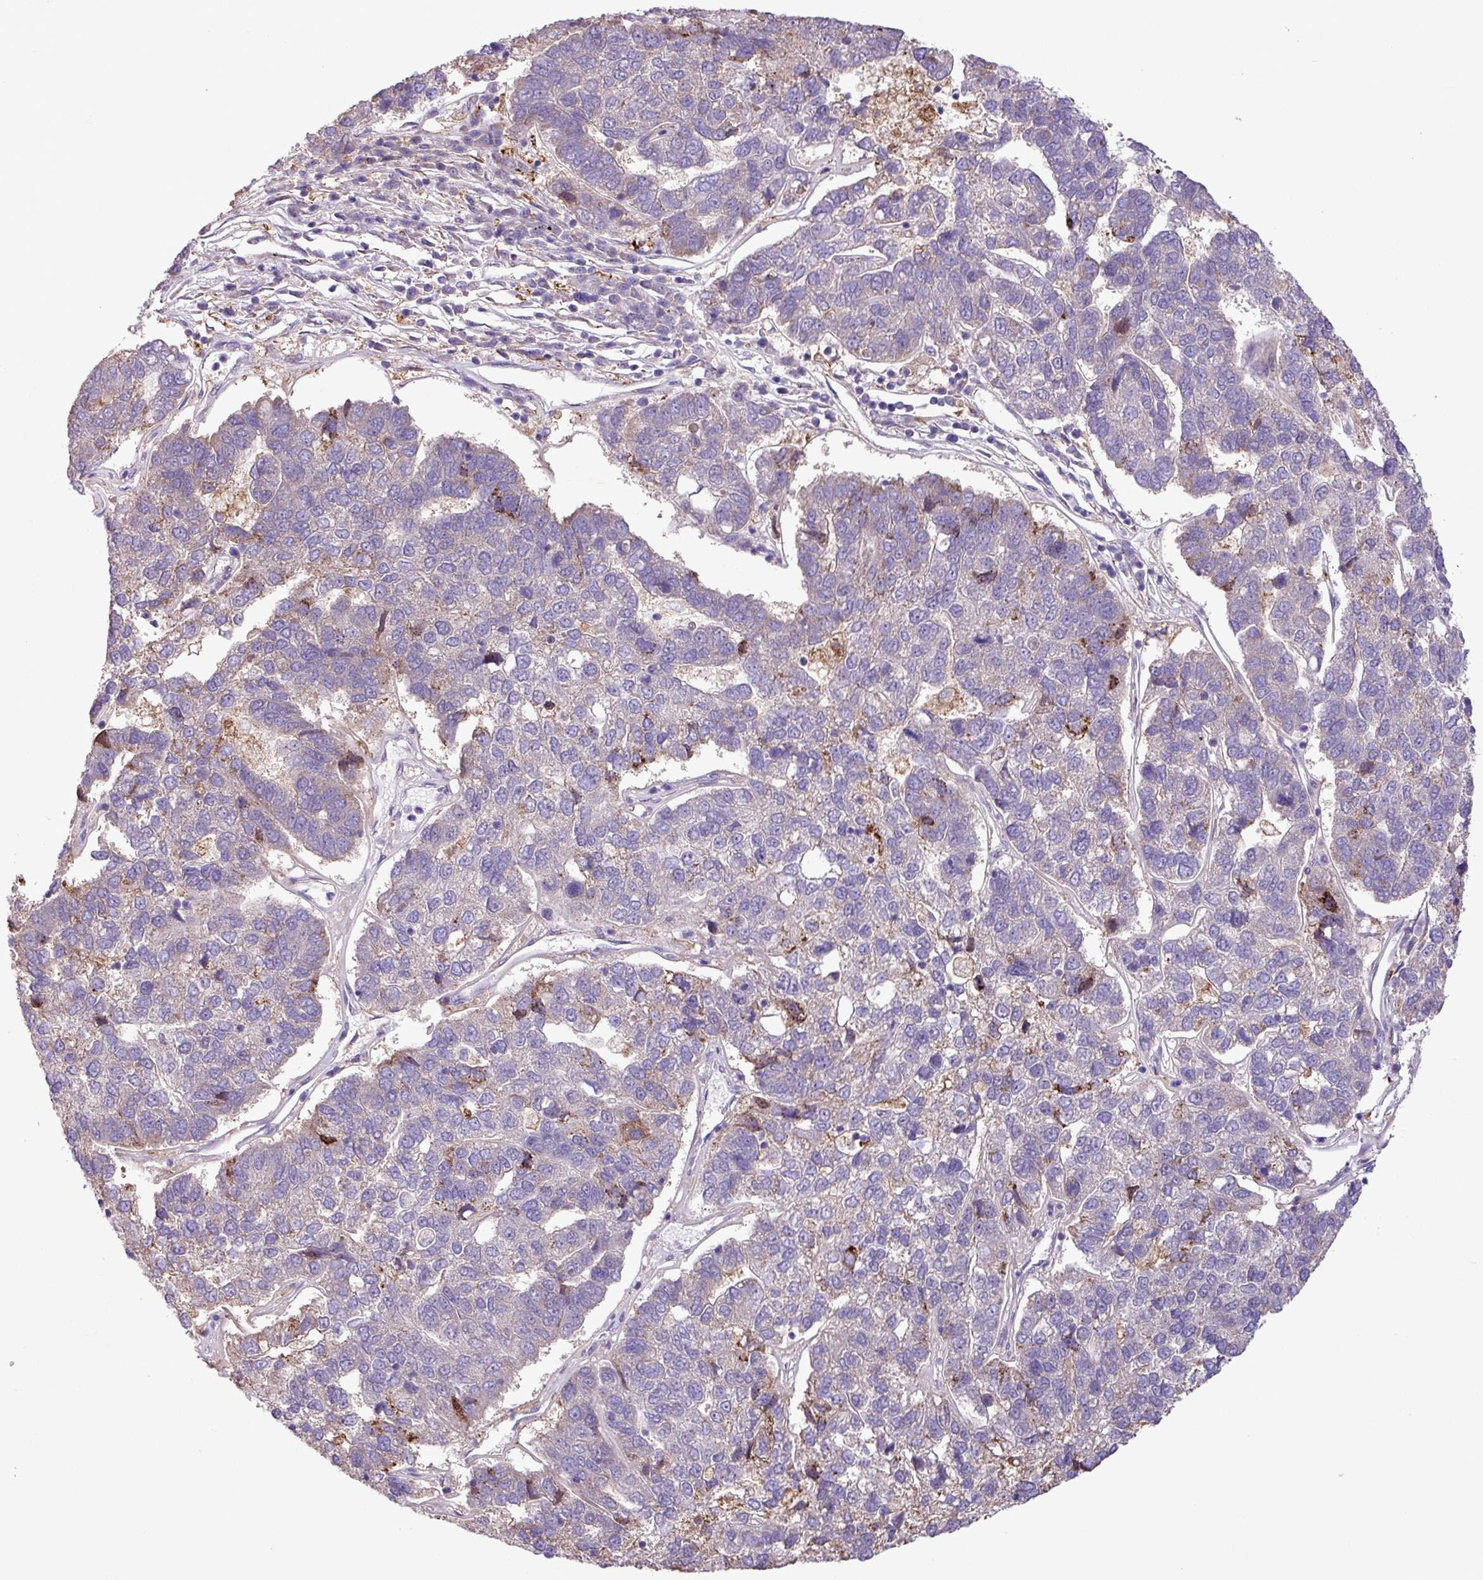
{"staining": {"intensity": "negative", "quantity": "none", "location": "none"}, "tissue": "pancreatic cancer", "cell_type": "Tumor cells", "image_type": "cancer", "snomed": [{"axis": "morphology", "description": "Adenocarcinoma, NOS"}, {"axis": "topography", "description": "Pancreas"}], "caption": "Immunohistochemistry image of neoplastic tissue: human adenocarcinoma (pancreatic) stained with DAB (3,3'-diaminobenzidine) exhibits no significant protein staining in tumor cells. (Brightfield microscopy of DAB (3,3'-diaminobenzidine) IHC at high magnification).", "gene": "RPP25L", "patient": {"sex": "female", "age": 61}}